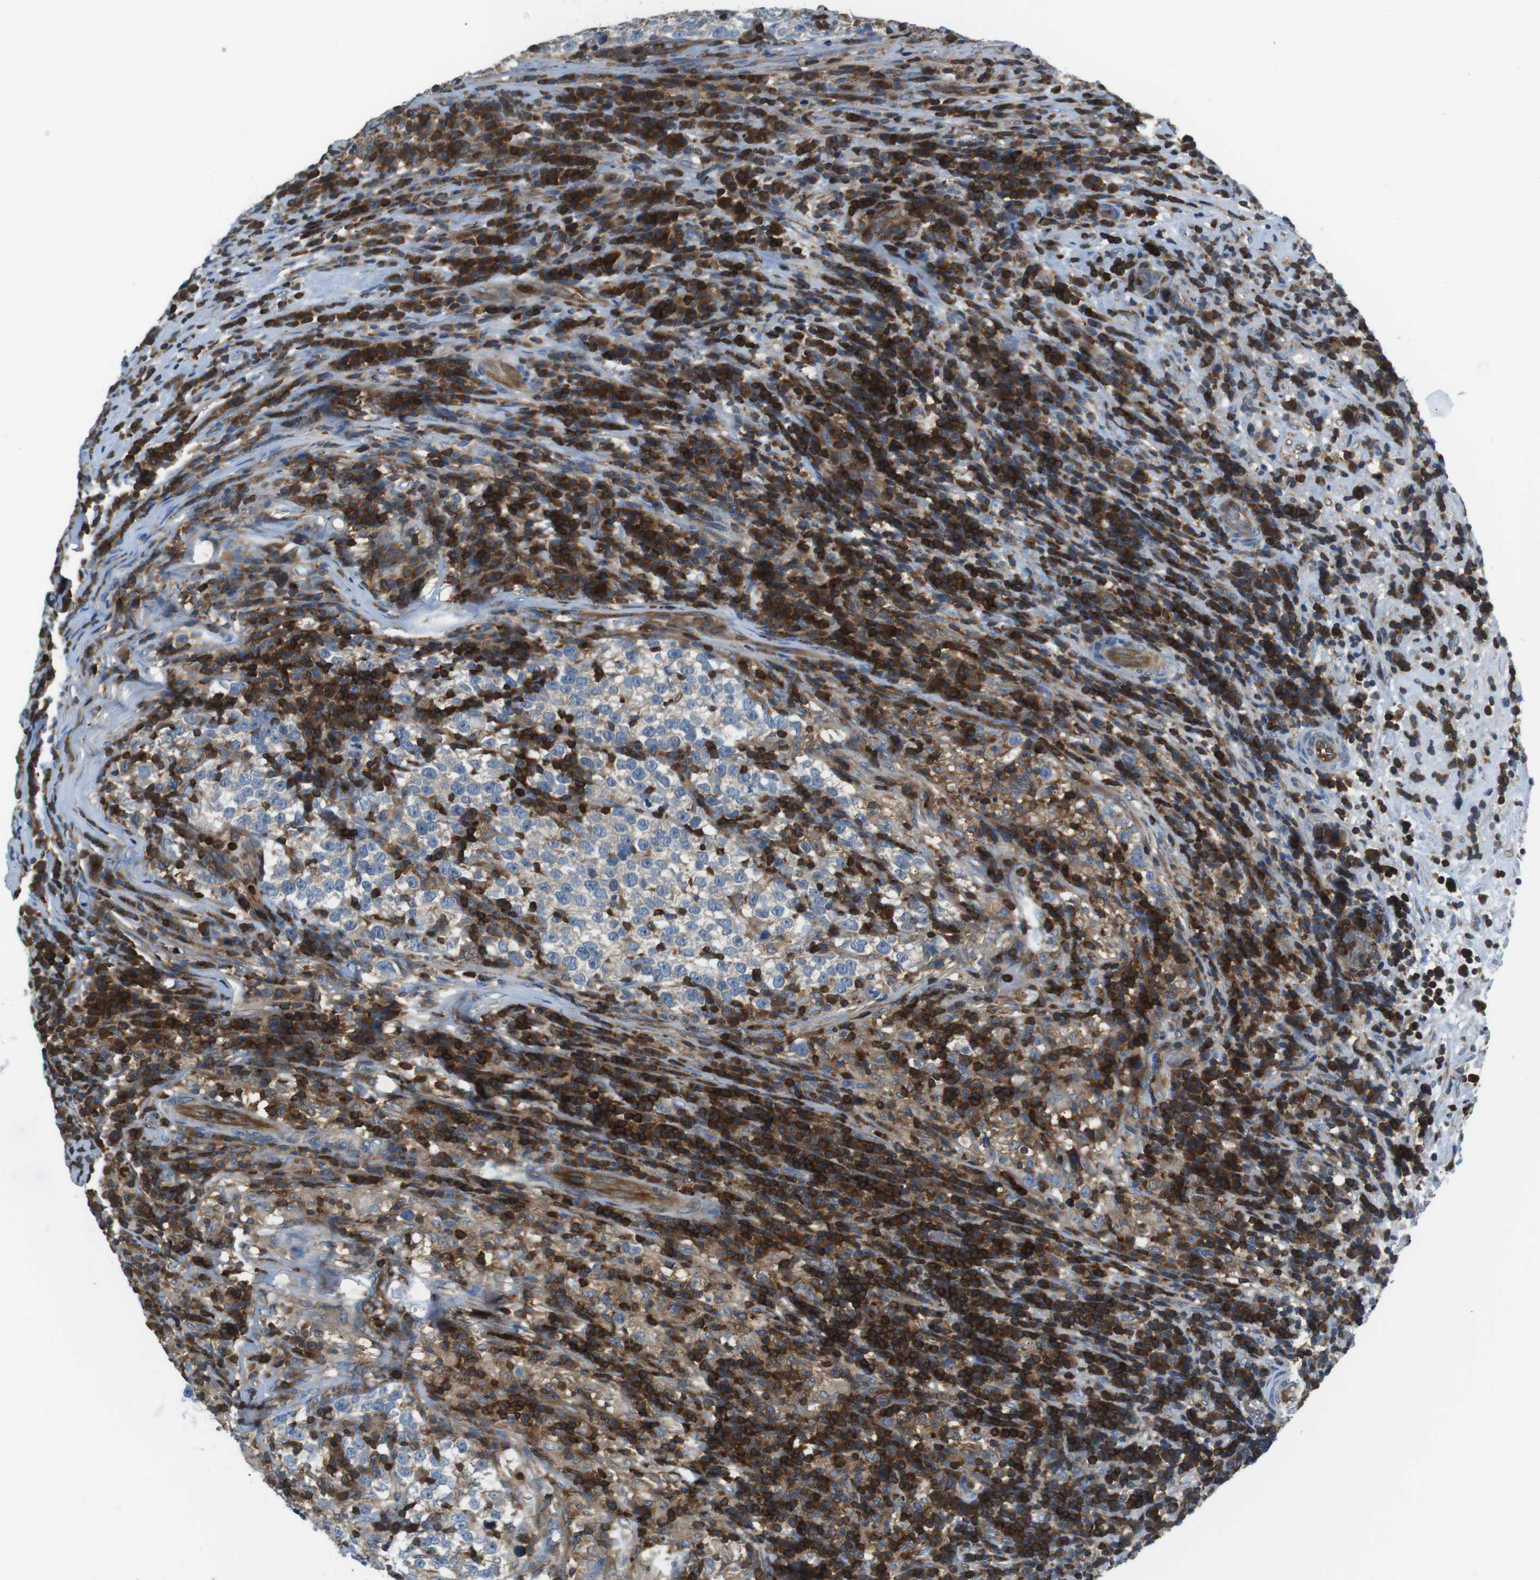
{"staining": {"intensity": "weak", "quantity": "<25%", "location": "cytoplasmic/membranous"}, "tissue": "testis cancer", "cell_type": "Tumor cells", "image_type": "cancer", "snomed": [{"axis": "morphology", "description": "Normal tissue, NOS"}, {"axis": "morphology", "description": "Seminoma, NOS"}, {"axis": "topography", "description": "Testis"}], "caption": "A photomicrograph of testis seminoma stained for a protein displays no brown staining in tumor cells. (IHC, brightfield microscopy, high magnification).", "gene": "TES", "patient": {"sex": "male", "age": 43}}